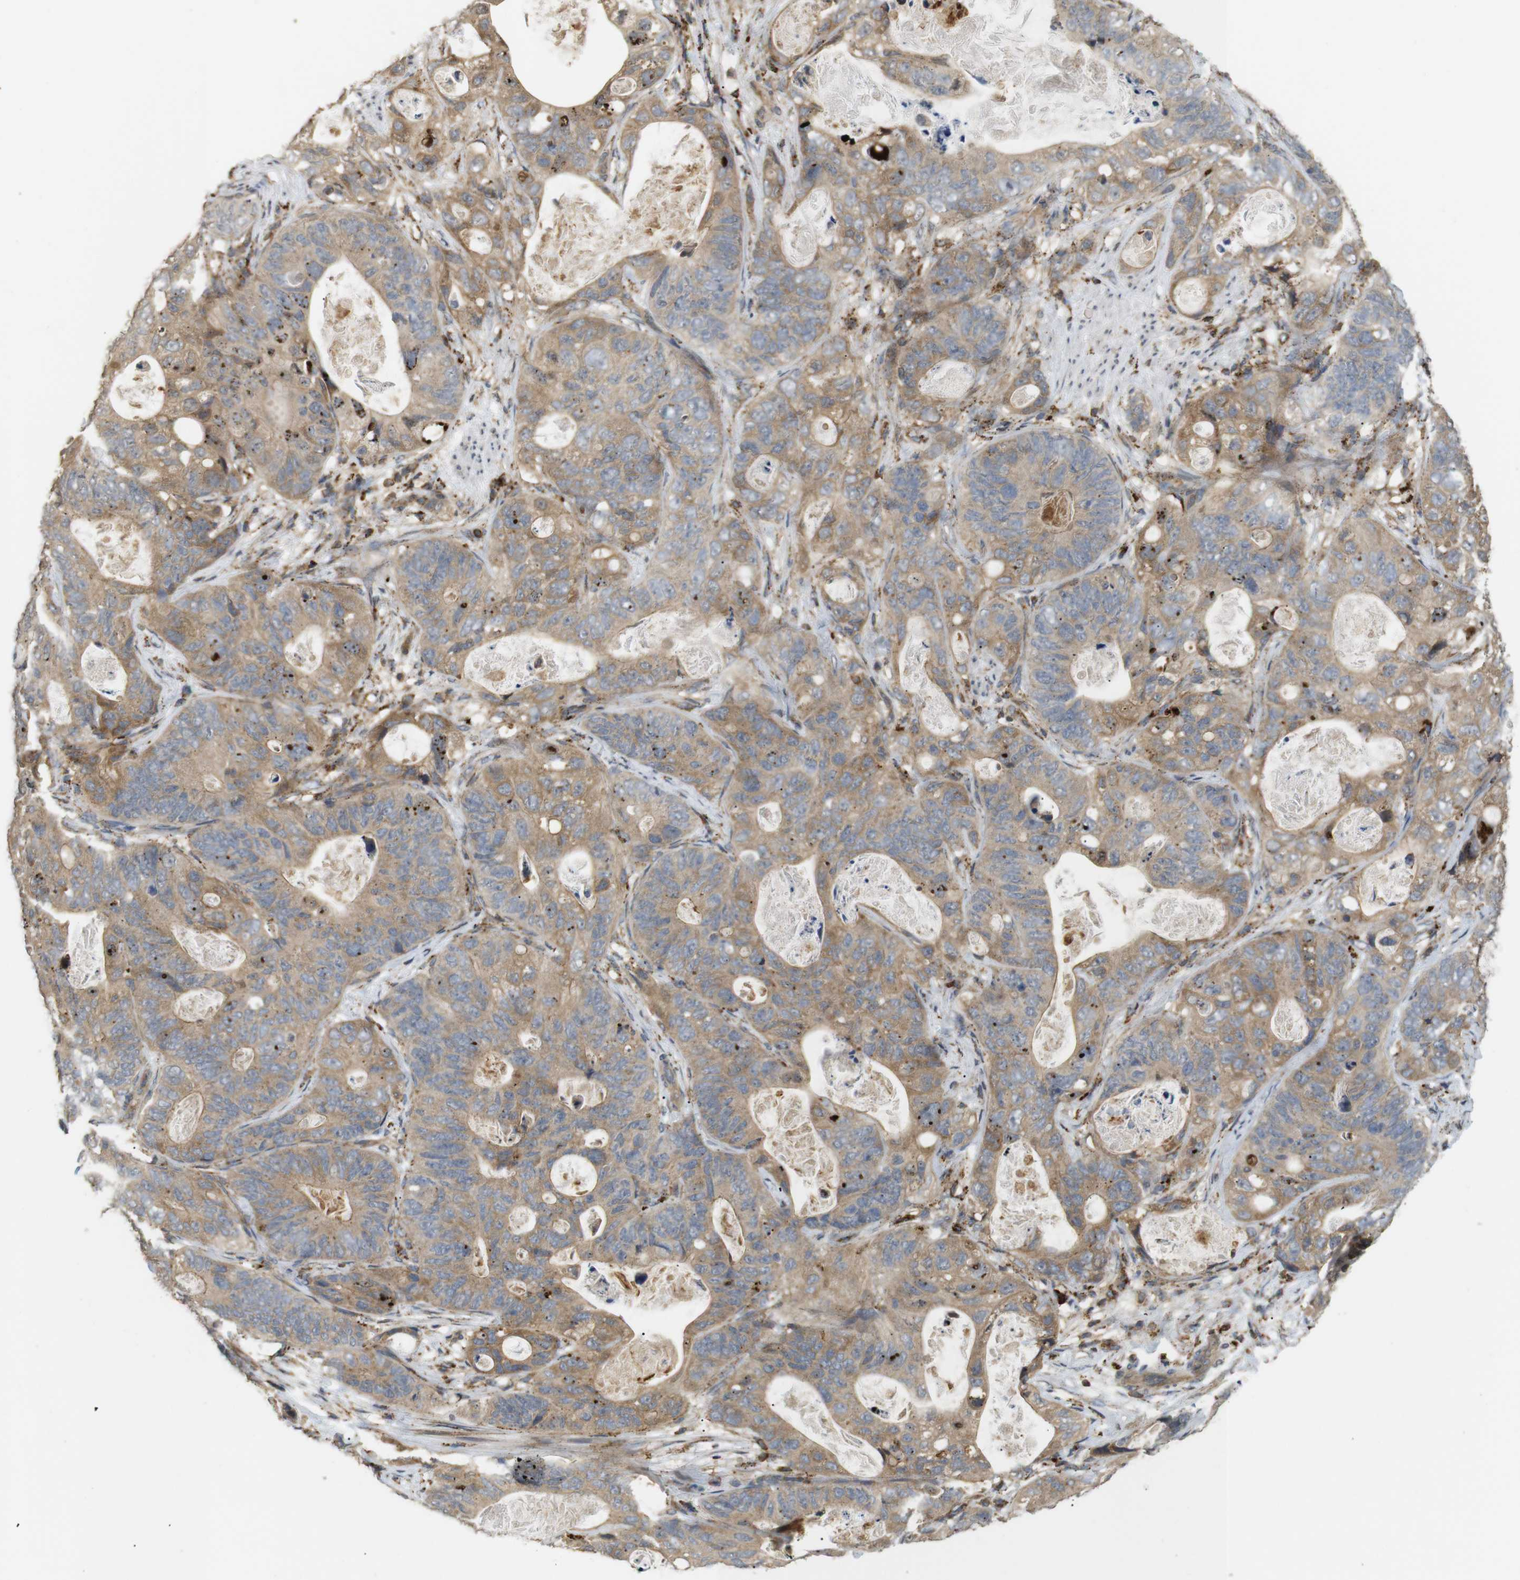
{"staining": {"intensity": "moderate", "quantity": ">75%", "location": "cytoplasmic/membranous"}, "tissue": "stomach cancer", "cell_type": "Tumor cells", "image_type": "cancer", "snomed": [{"axis": "morphology", "description": "Adenocarcinoma, NOS"}, {"axis": "topography", "description": "Stomach"}], "caption": "Immunohistochemistry micrograph of neoplastic tissue: stomach cancer (adenocarcinoma) stained using immunohistochemistry (IHC) shows medium levels of moderate protein expression localized specifically in the cytoplasmic/membranous of tumor cells, appearing as a cytoplasmic/membranous brown color.", "gene": "KSR1", "patient": {"sex": "female", "age": 89}}